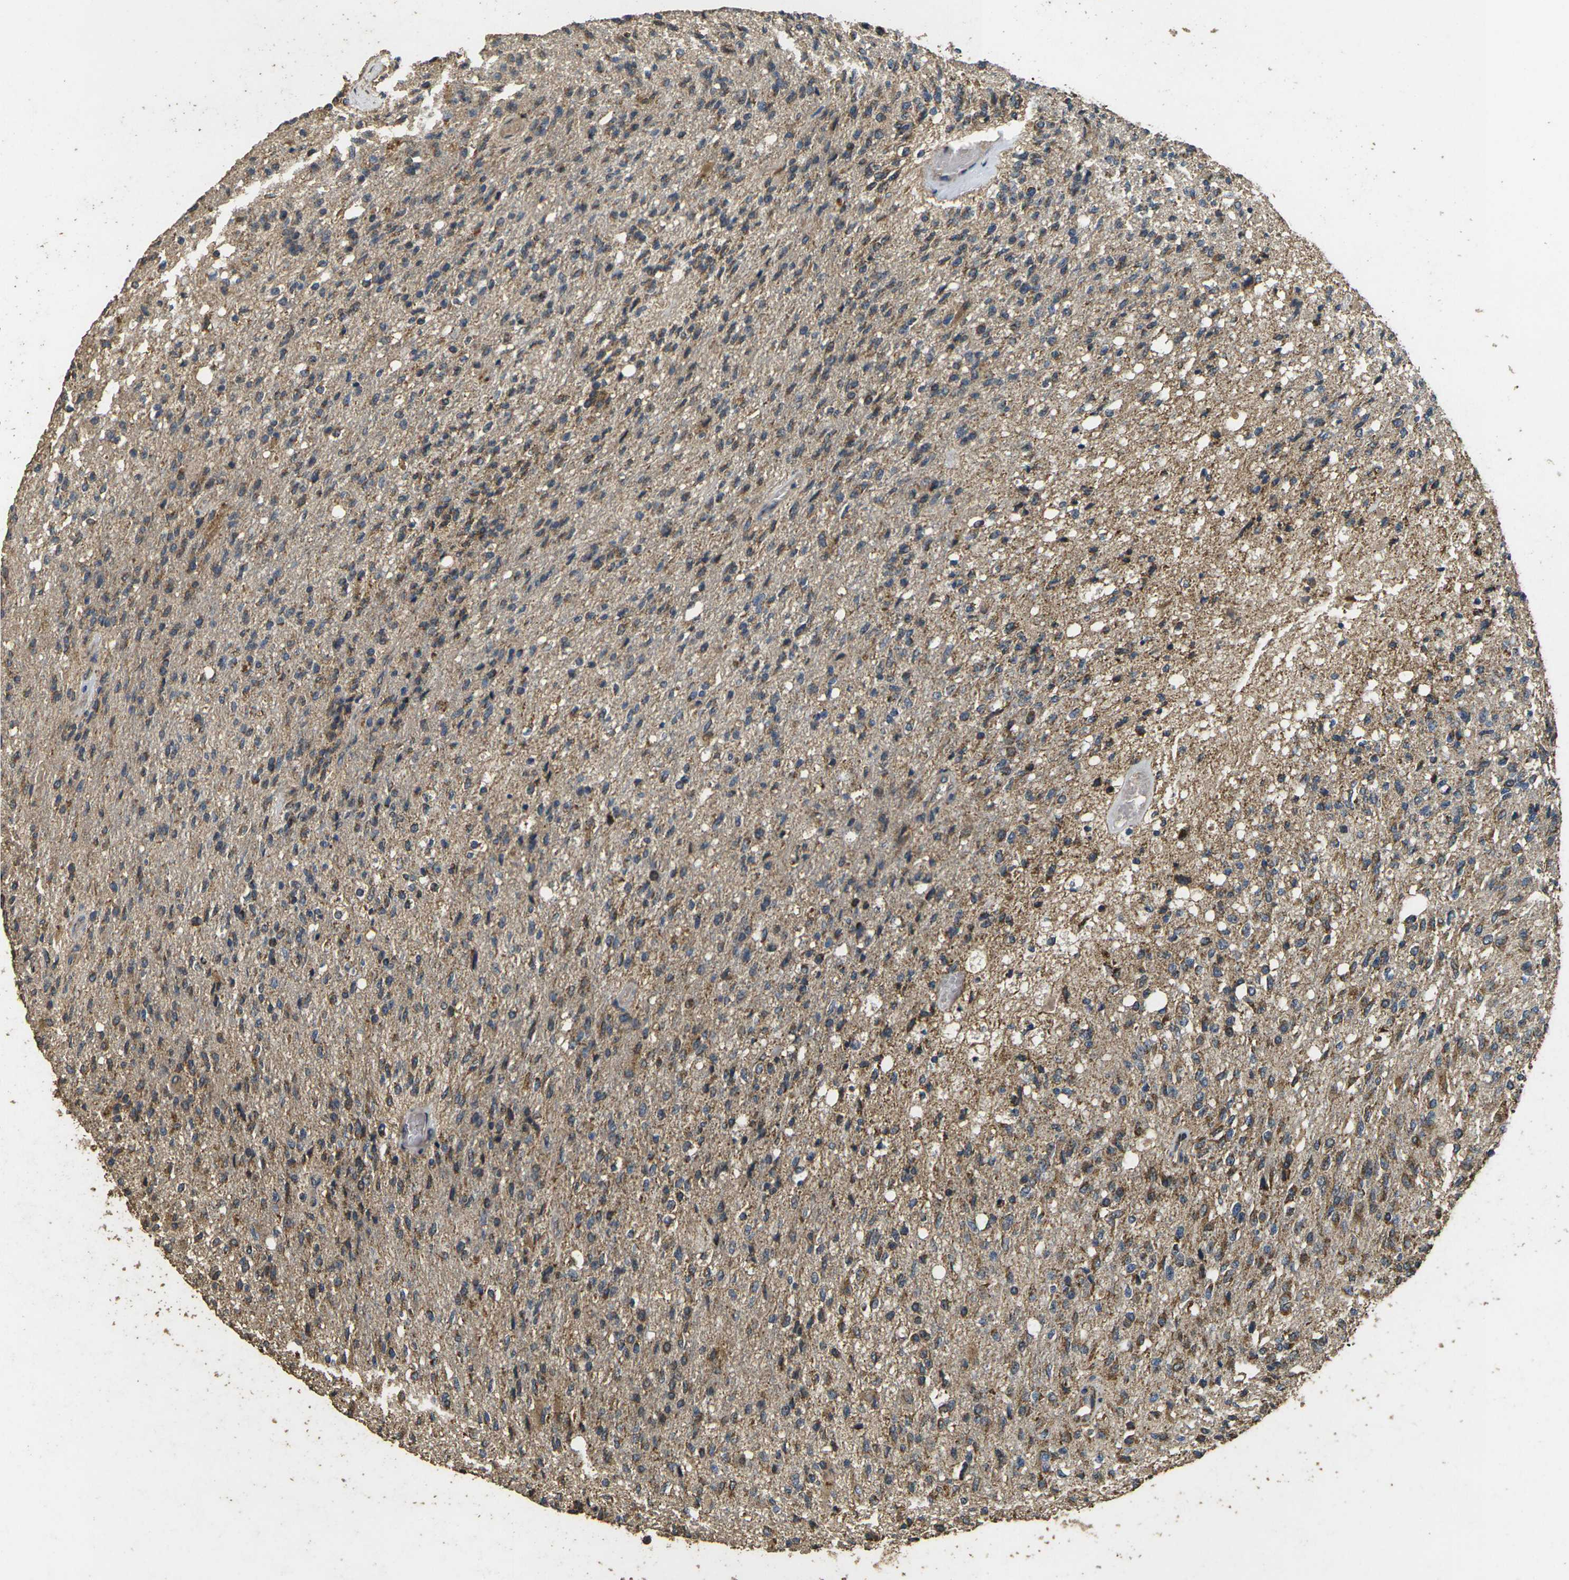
{"staining": {"intensity": "moderate", "quantity": ">75%", "location": "cytoplasmic/membranous"}, "tissue": "glioma", "cell_type": "Tumor cells", "image_type": "cancer", "snomed": [{"axis": "morphology", "description": "Normal tissue, NOS"}, {"axis": "morphology", "description": "Glioma, malignant, High grade"}, {"axis": "topography", "description": "Cerebral cortex"}], "caption": "This is an image of immunohistochemistry staining of glioma, which shows moderate positivity in the cytoplasmic/membranous of tumor cells.", "gene": "MAPK11", "patient": {"sex": "male", "age": 77}}